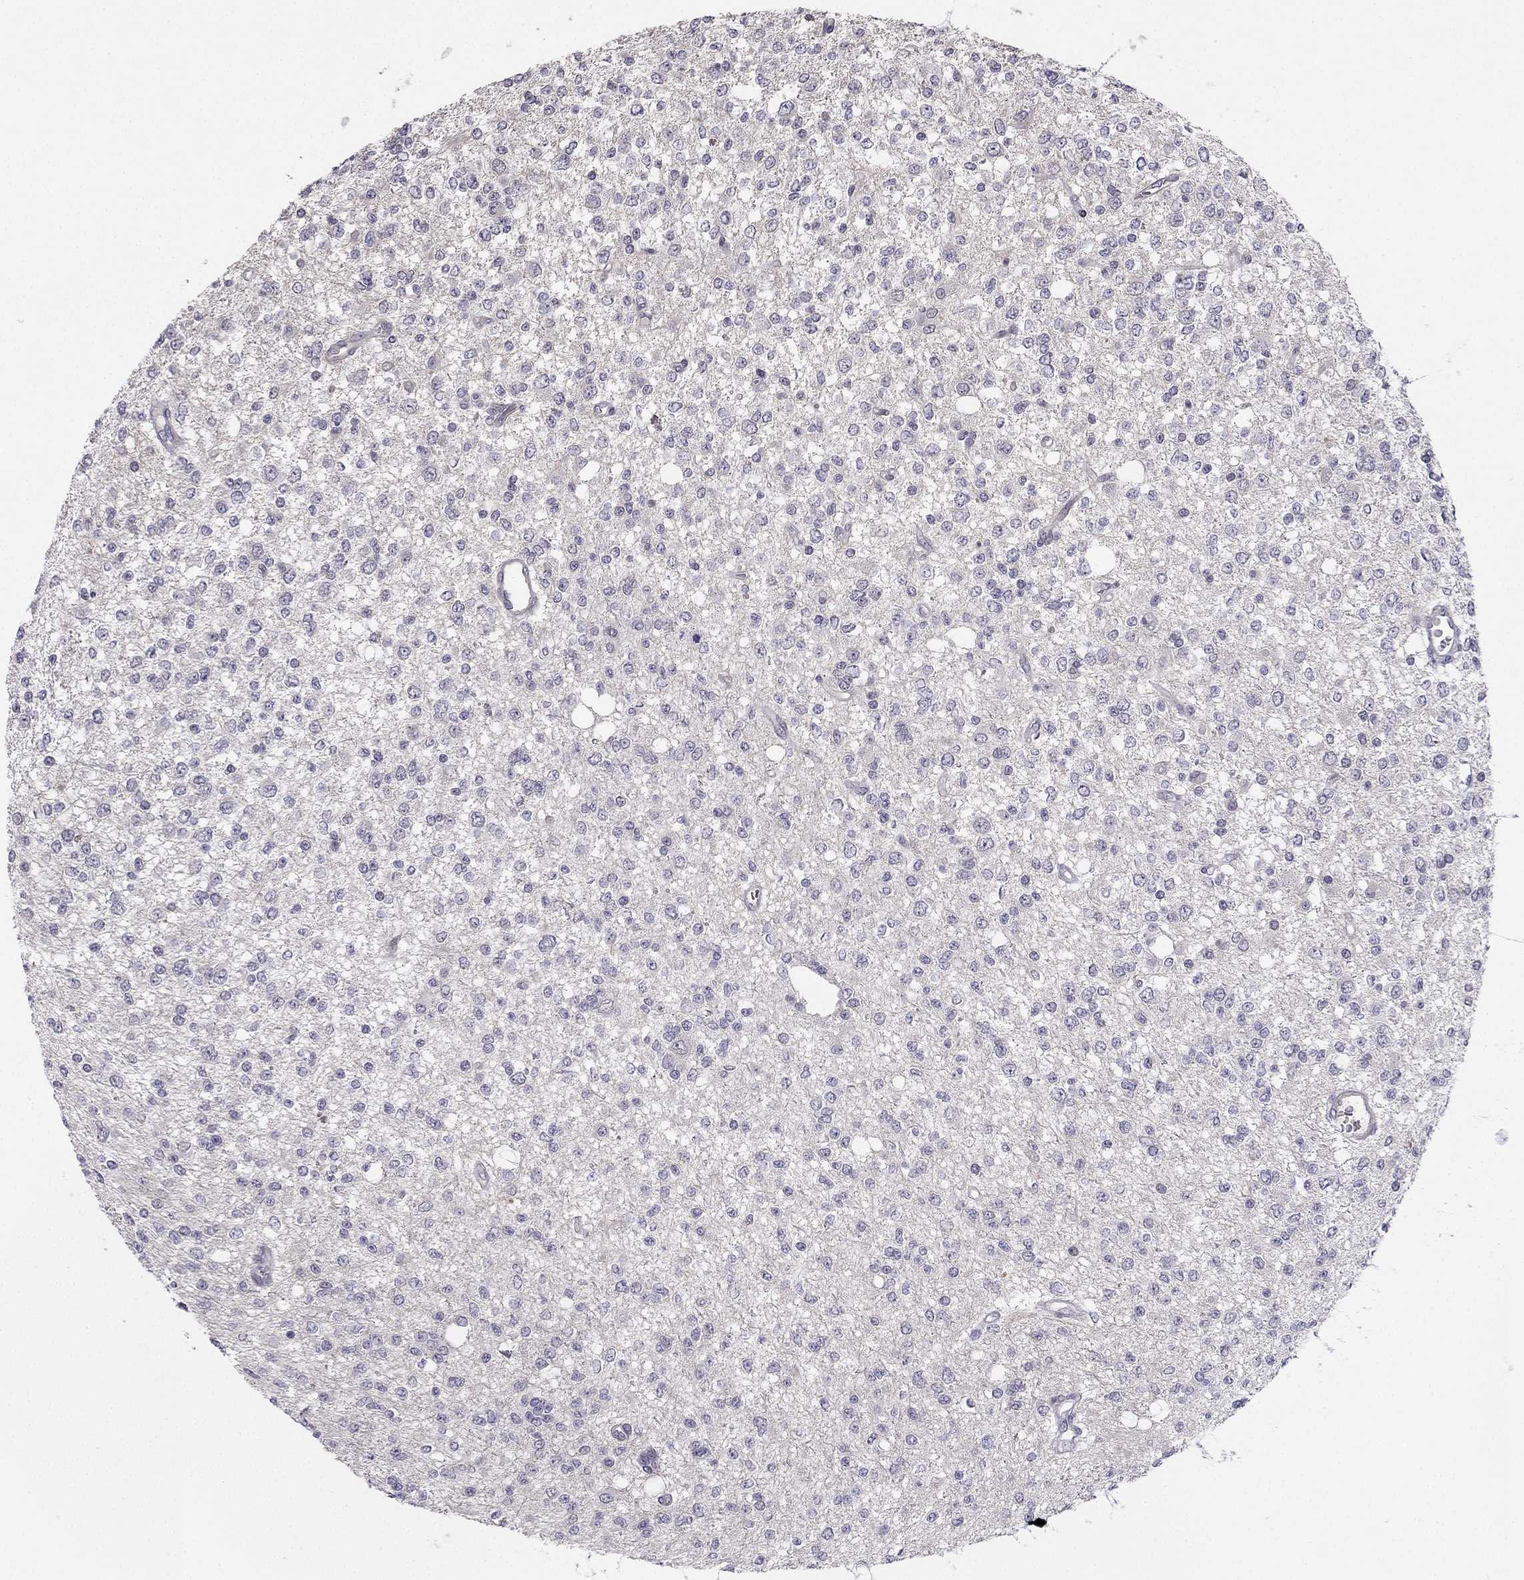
{"staining": {"intensity": "negative", "quantity": "none", "location": "none"}, "tissue": "glioma", "cell_type": "Tumor cells", "image_type": "cancer", "snomed": [{"axis": "morphology", "description": "Glioma, malignant, Low grade"}, {"axis": "topography", "description": "Brain"}], "caption": "Tumor cells show no significant protein positivity in glioma.", "gene": "CHST8", "patient": {"sex": "male", "age": 67}}